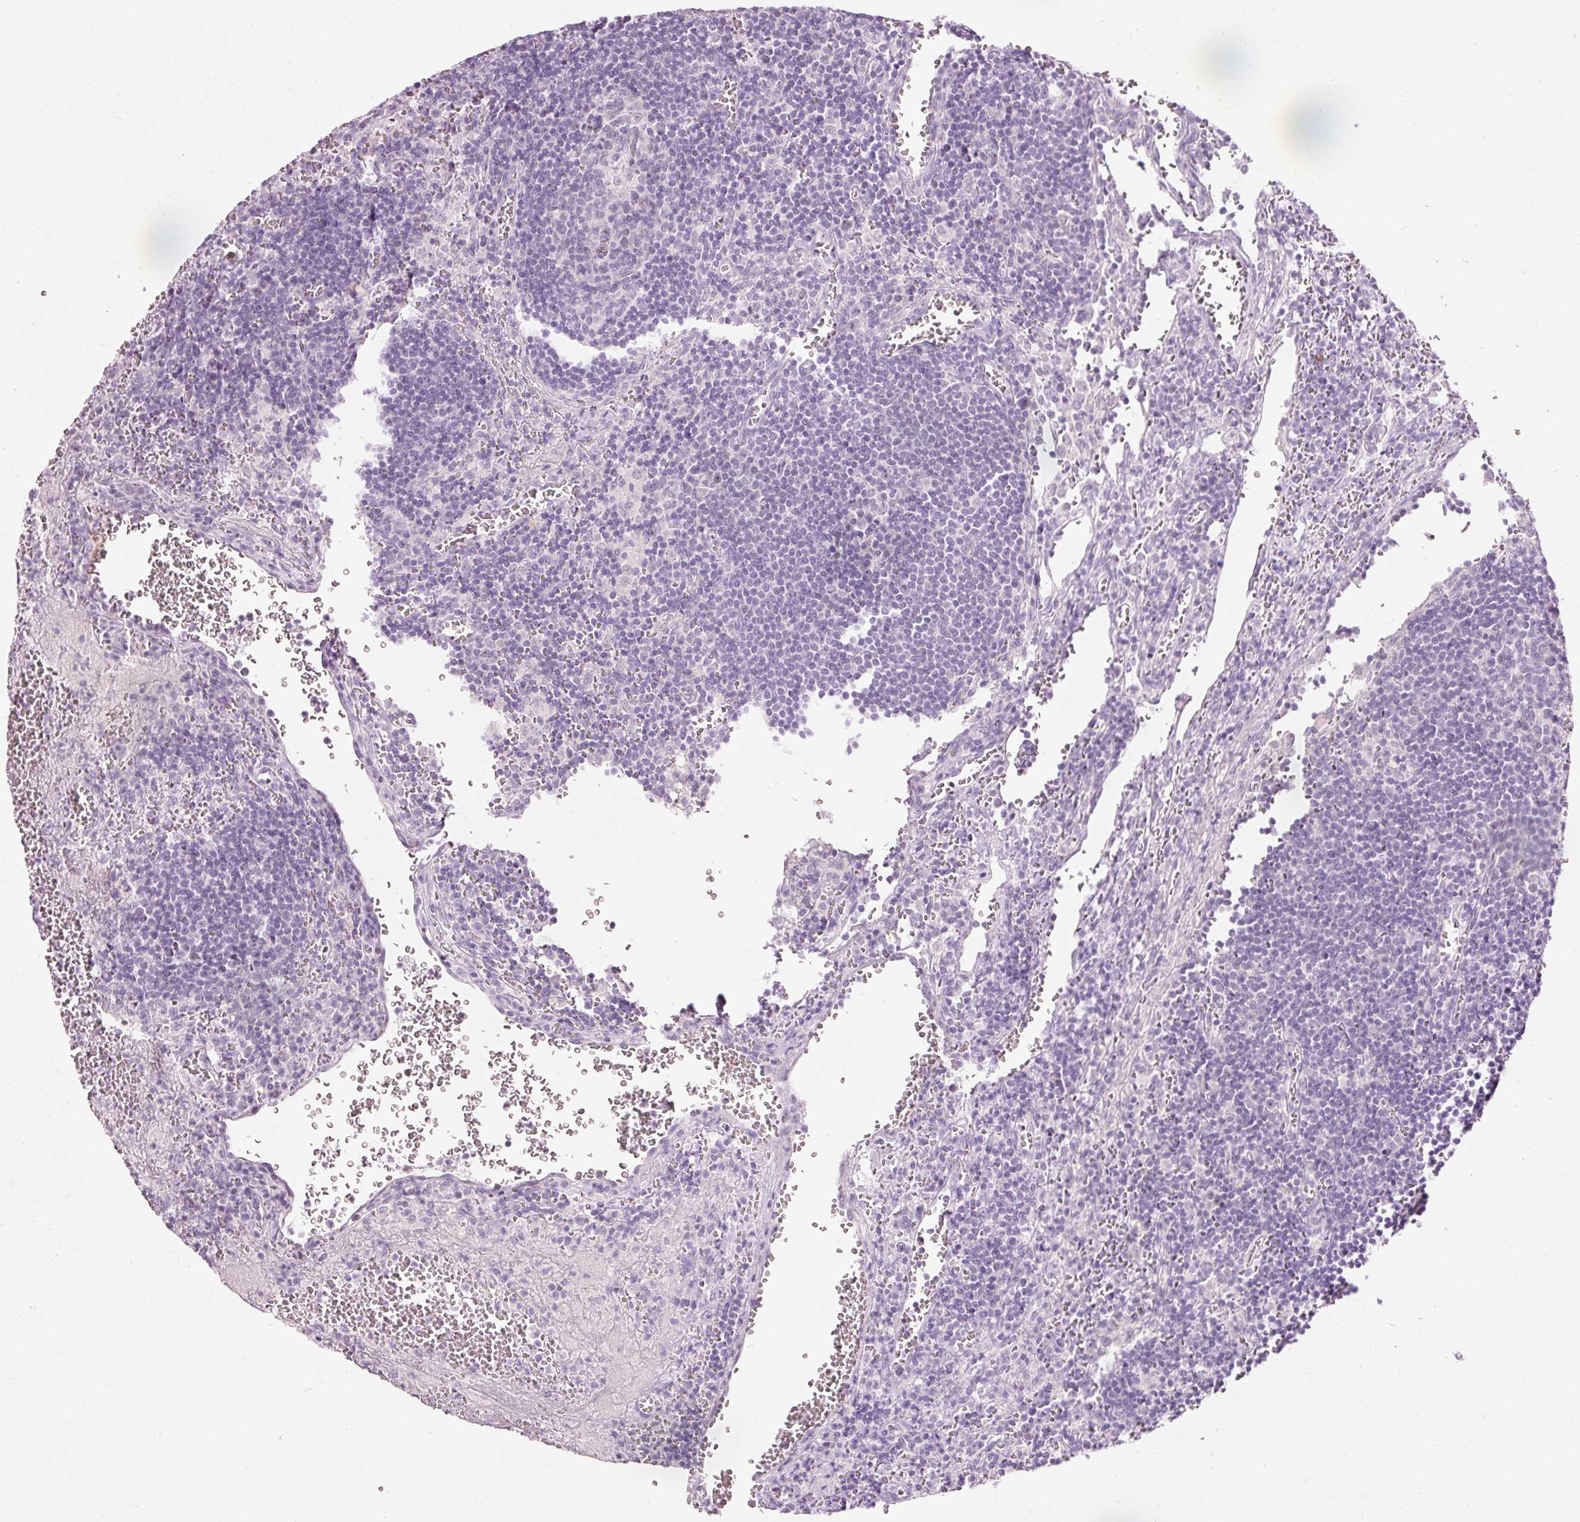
{"staining": {"intensity": "negative", "quantity": "none", "location": "none"}, "tissue": "lymph node", "cell_type": "Non-germinal center cells", "image_type": "normal", "snomed": [{"axis": "morphology", "description": "Normal tissue, NOS"}, {"axis": "topography", "description": "Lymph node"}], "caption": "Immunohistochemistry (IHC) histopathology image of benign lymph node: lymph node stained with DAB demonstrates no significant protein expression in non-germinal center cells.", "gene": "DHRS11", "patient": {"sex": "male", "age": 50}}